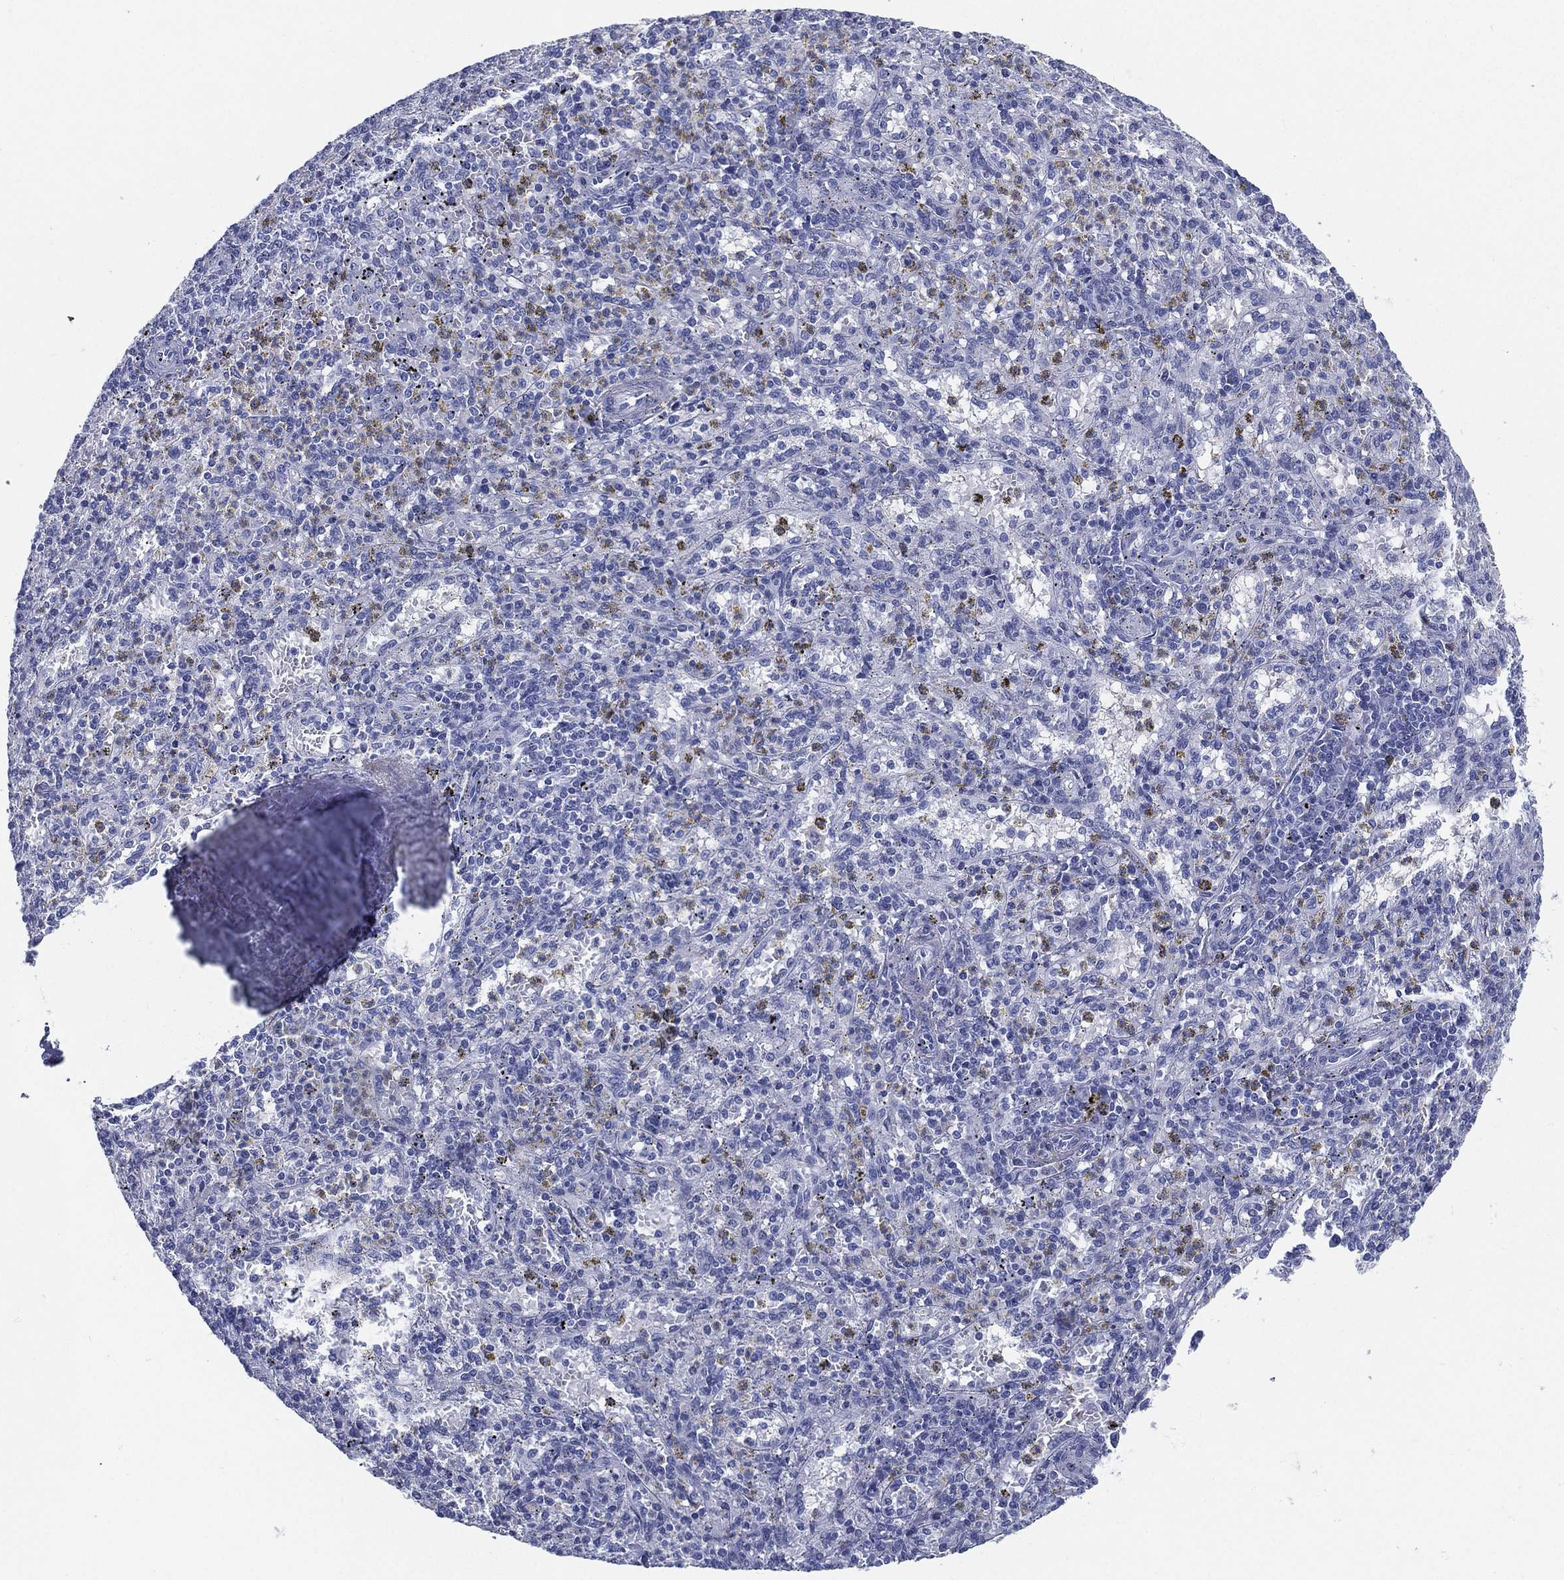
{"staining": {"intensity": "negative", "quantity": "none", "location": "none"}, "tissue": "spleen", "cell_type": "Cells in red pulp", "image_type": "normal", "snomed": [{"axis": "morphology", "description": "Normal tissue, NOS"}, {"axis": "topography", "description": "Spleen"}], "caption": "The histopathology image exhibits no staining of cells in red pulp in unremarkable spleen.", "gene": "ATP1B2", "patient": {"sex": "male", "age": 60}}